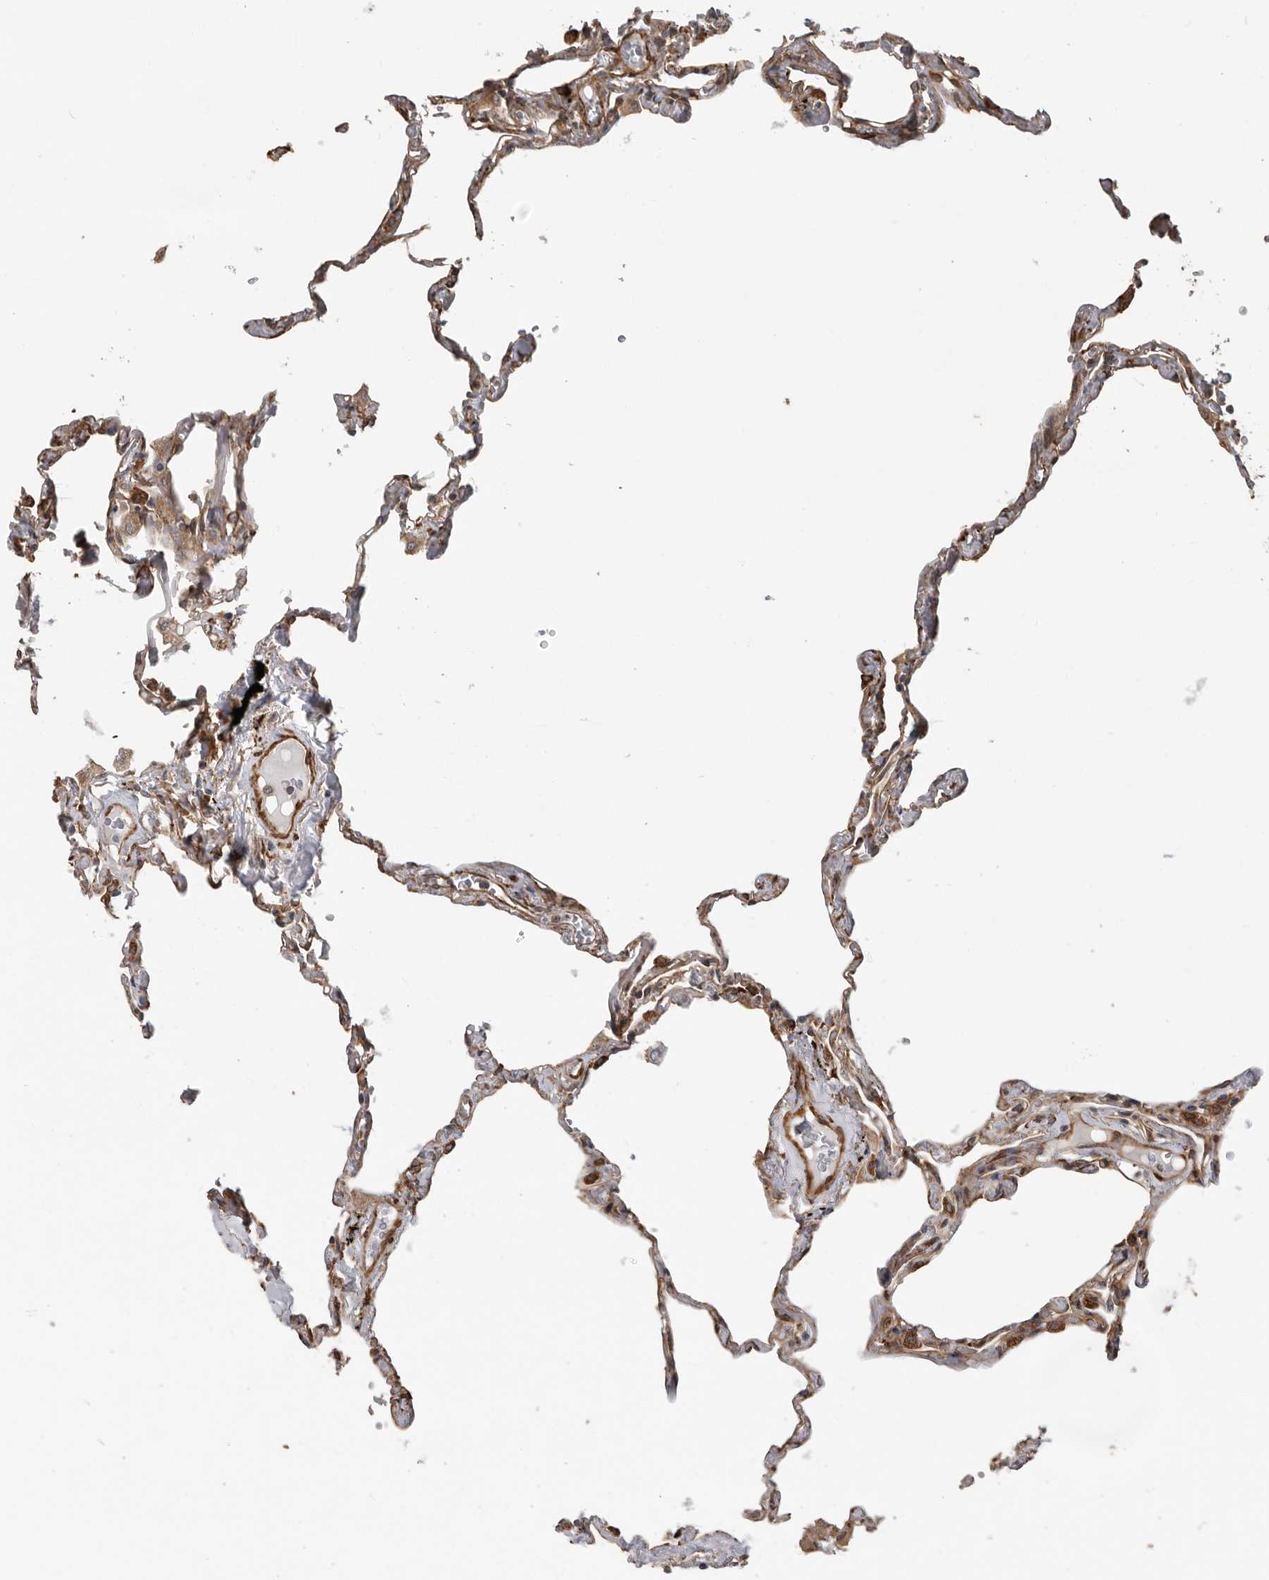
{"staining": {"intensity": "strong", "quantity": ">75%", "location": "cytoplasmic/membranous"}, "tissue": "lung", "cell_type": "Alveolar cells", "image_type": "normal", "snomed": [{"axis": "morphology", "description": "Normal tissue, NOS"}, {"axis": "topography", "description": "Lung"}], "caption": "Normal lung demonstrates strong cytoplasmic/membranous expression in about >75% of alveolar cells, visualized by immunohistochemistry.", "gene": "CEP350", "patient": {"sex": "female", "age": 67}}